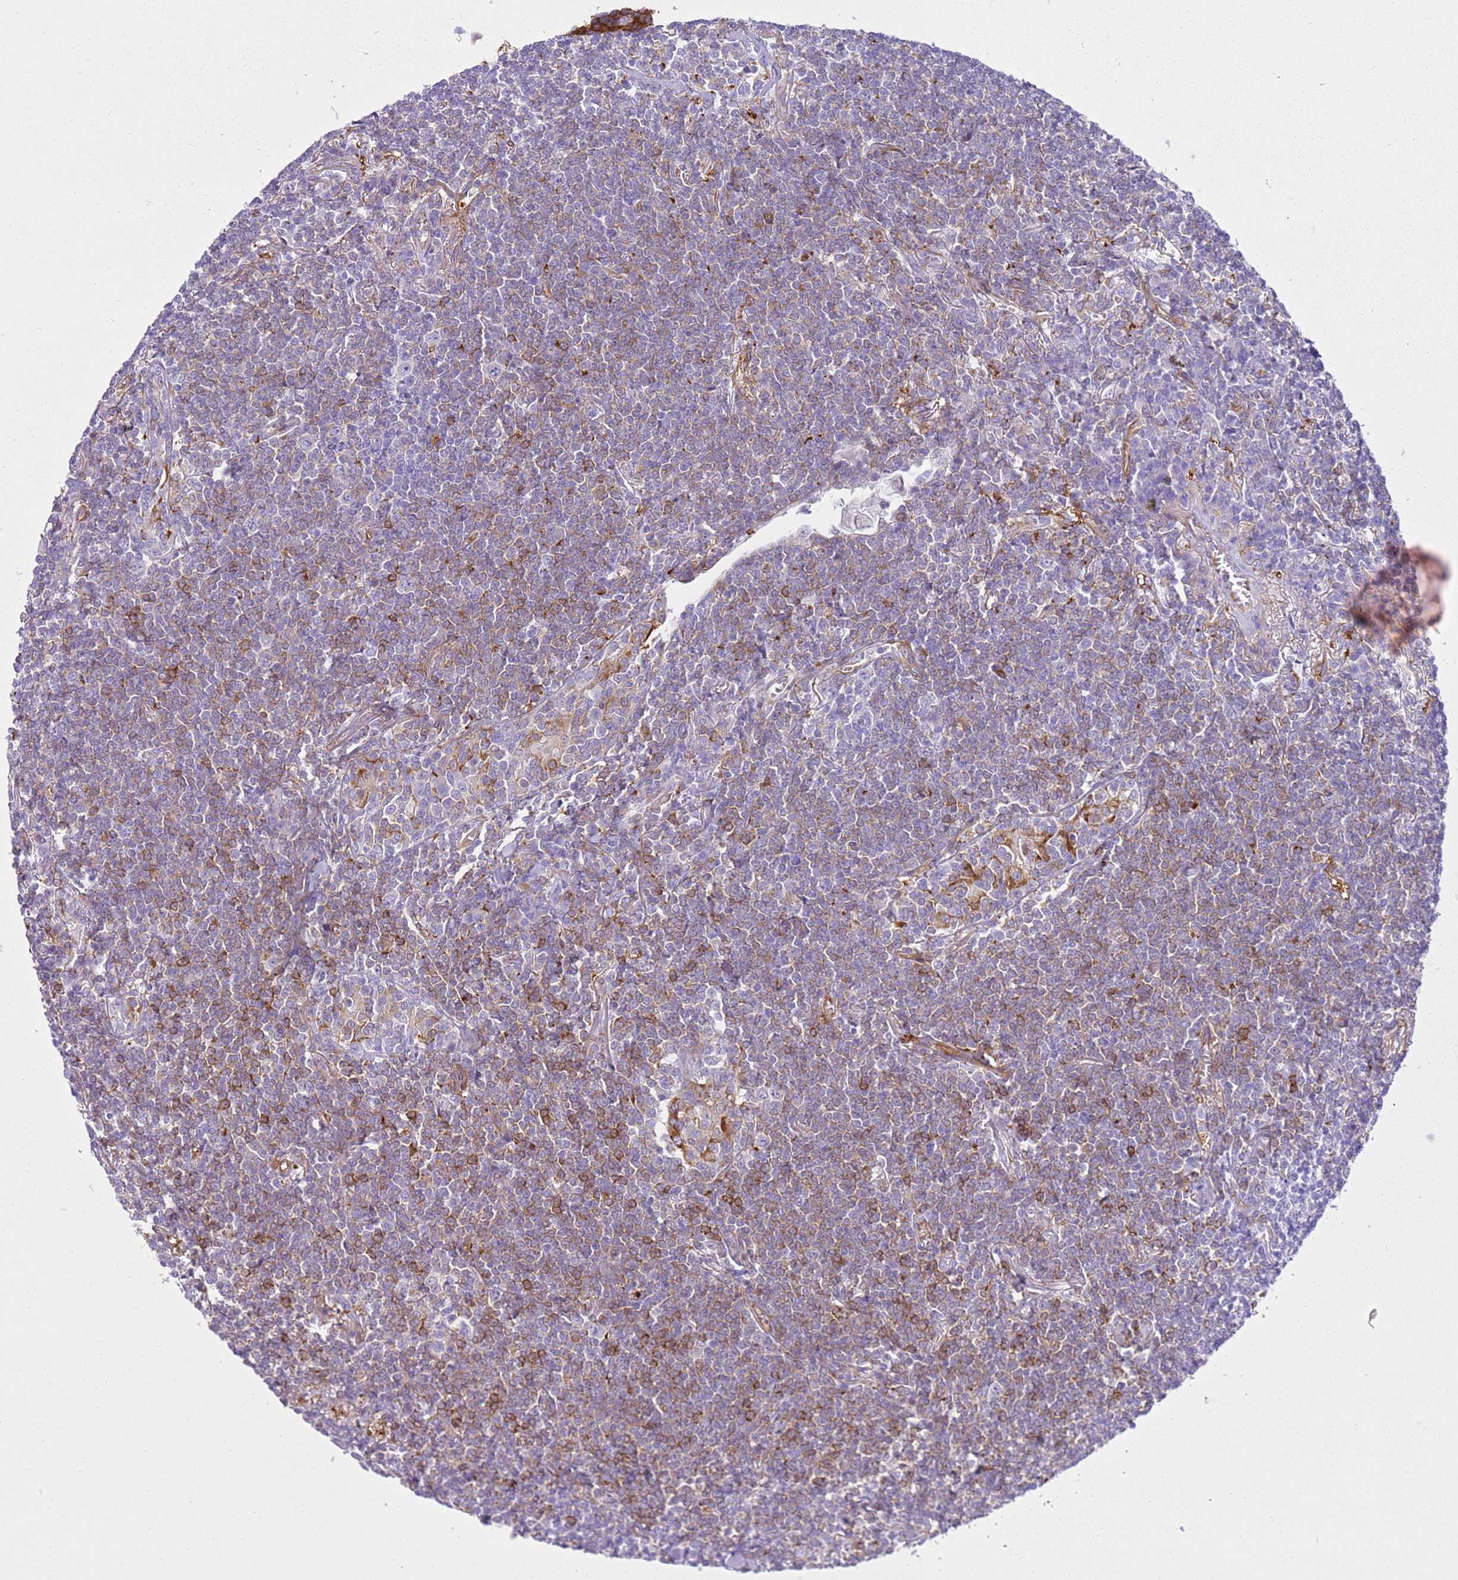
{"staining": {"intensity": "moderate", "quantity": "<25%", "location": "cytoplasmic/membranous"}, "tissue": "lymphoma", "cell_type": "Tumor cells", "image_type": "cancer", "snomed": [{"axis": "morphology", "description": "Malignant lymphoma, non-Hodgkin's type, Low grade"}, {"axis": "topography", "description": "Lung"}], "caption": "An image of human lymphoma stained for a protein shows moderate cytoplasmic/membranous brown staining in tumor cells.", "gene": "SNX21", "patient": {"sex": "female", "age": 71}}